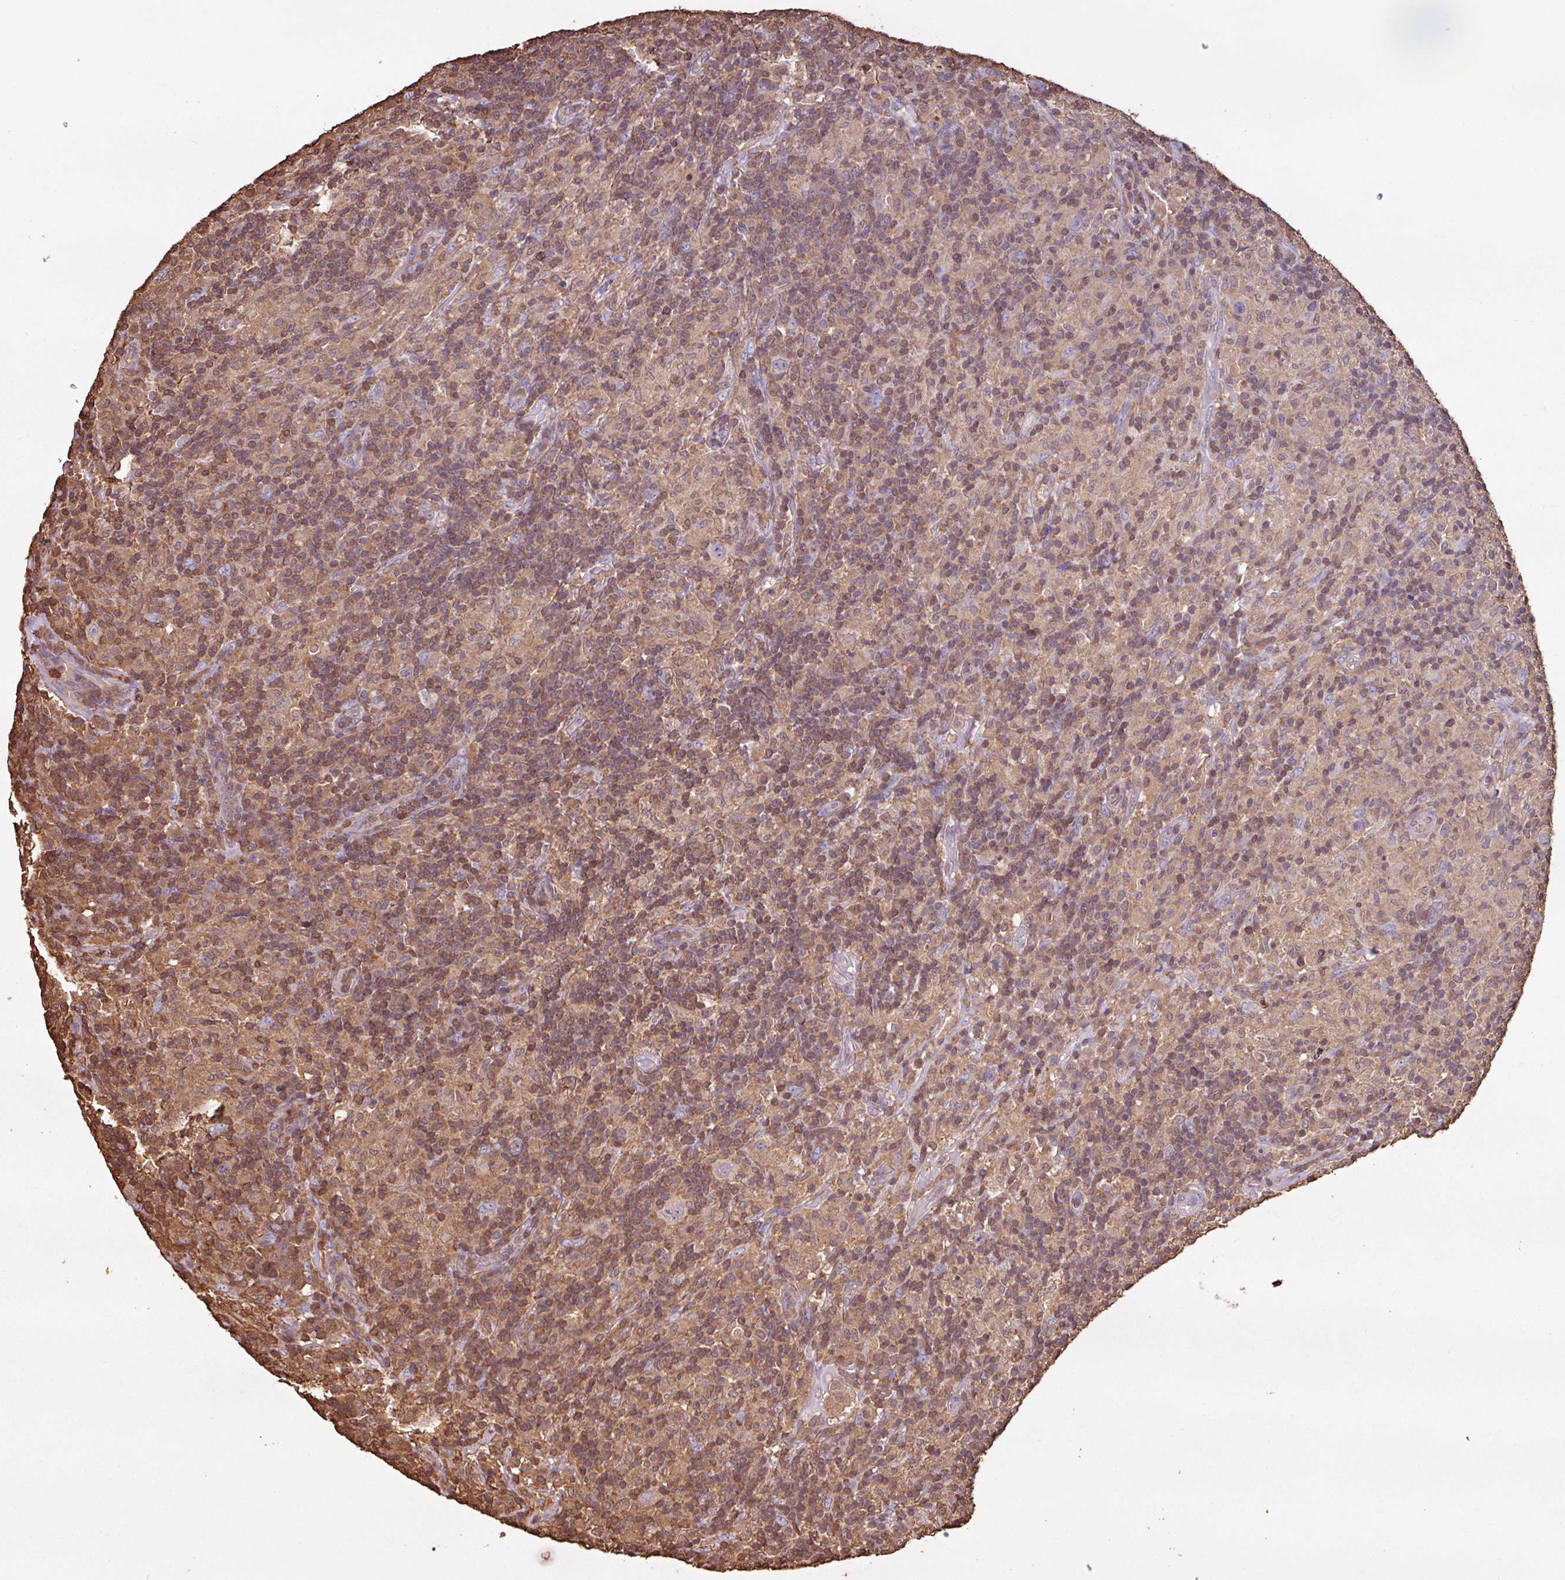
{"staining": {"intensity": "negative", "quantity": "none", "location": "none"}, "tissue": "lymphoma", "cell_type": "Tumor cells", "image_type": "cancer", "snomed": [{"axis": "morphology", "description": "Hodgkin's disease, NOS"}, {"axis": "topography", "description": "Lymph node"}], "caption": "Photomicrograph shows no significant protein staining in tumor cells of lymphoma. Brightfield microscopy of immunohistochemistry (IHC) stained with DAB (brown) and hematoxylin (blue), captured at high magnification.", "gene": "ARHGDIB", "patient": {"sex": "male", "age": 70}}